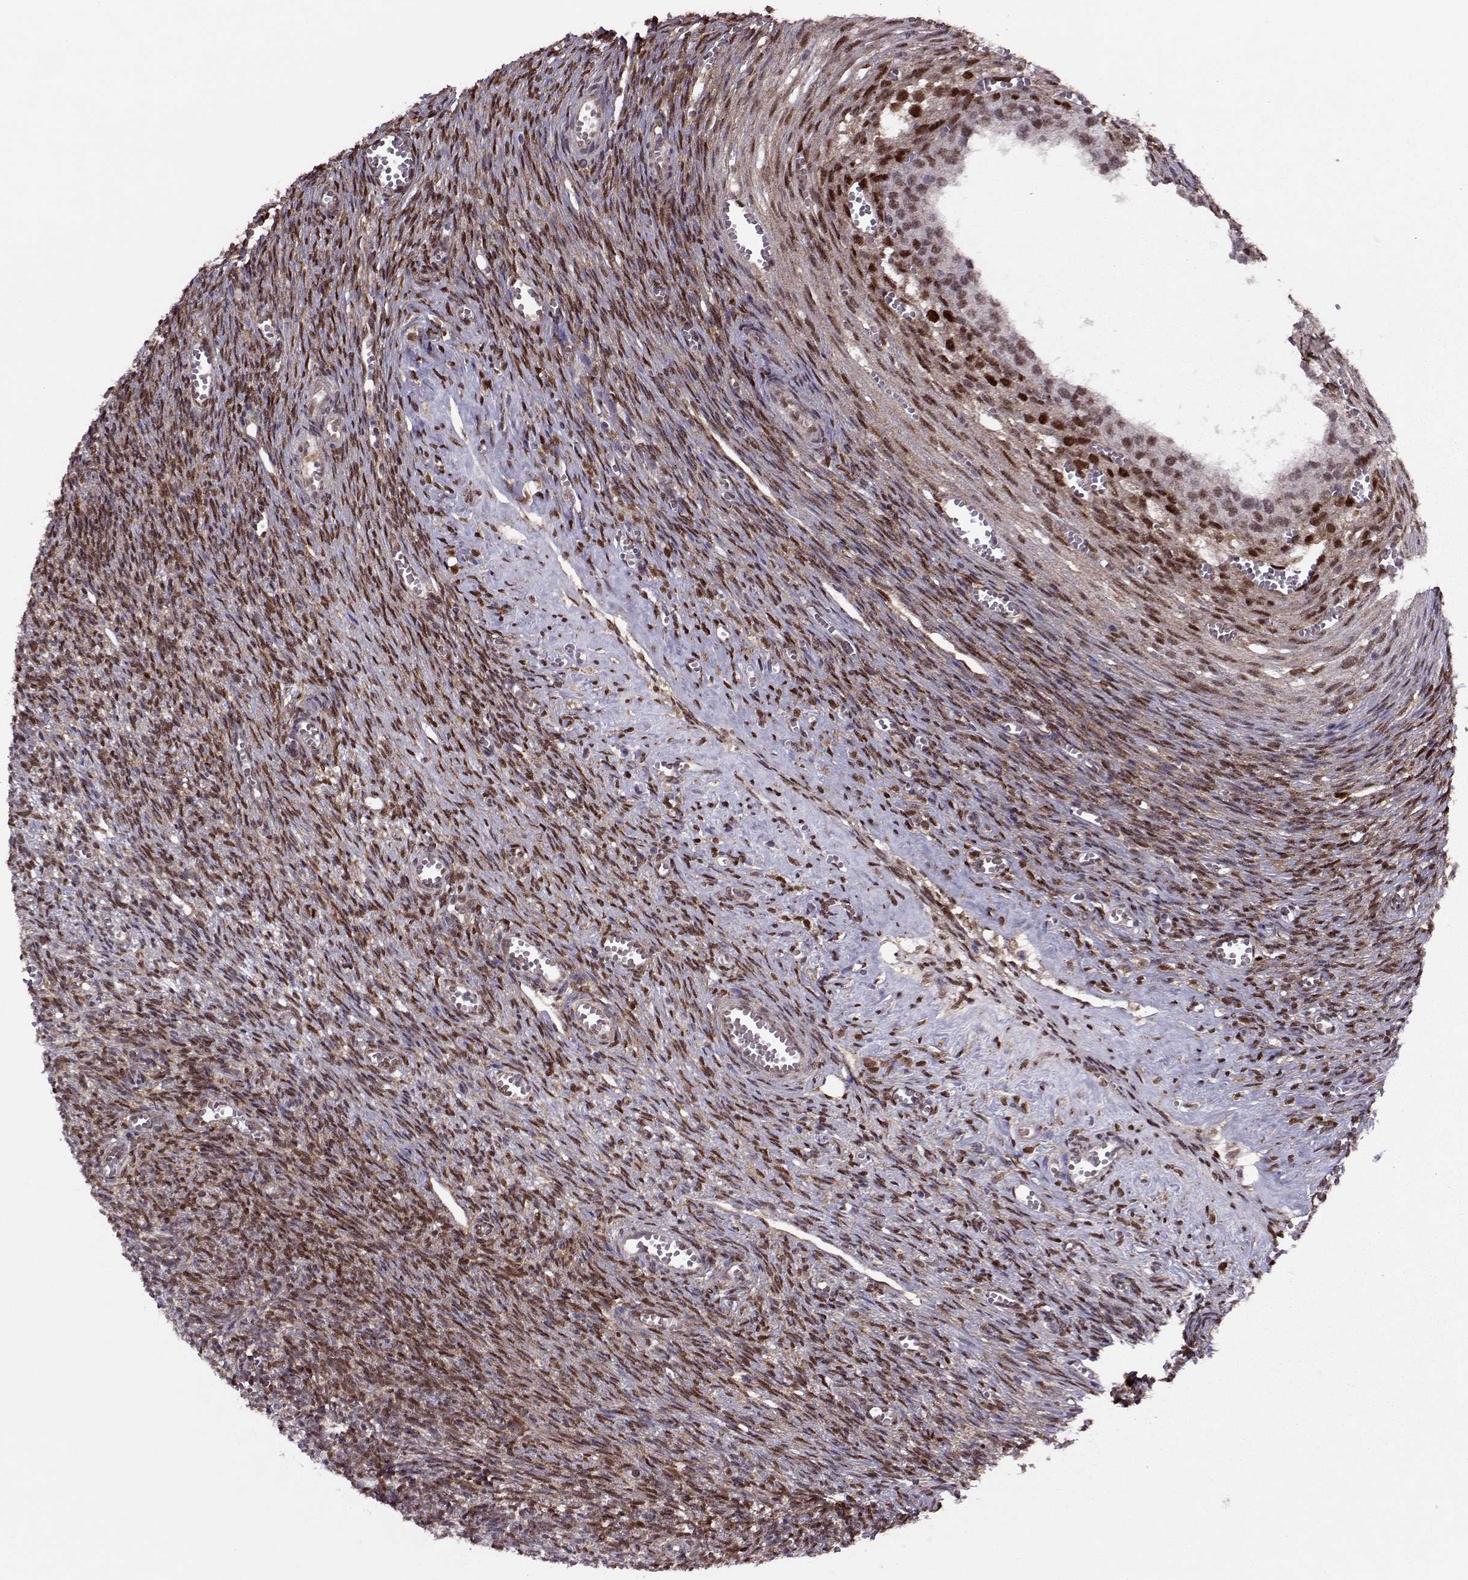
{"staining": {"intensity": "negative", "quantity": "none", "location": "none"}, "tissue": "ovary", "cell_type": "Follicle cells", "image_type": "normal", "snomed": [{"axis": "morphology", "description": "Normal tissue, NOS"}, {"axis": "topography", "description": "Ovary"}], "caption": "IHC of benign human ovary shows no expression in follicle cells. The staining is performed using DAB (3,3'-diaminobenzidine) brown chromogen with nuclei counter-stained in using hematoxylin.", "gene": "CDK4", "patient": {"sex": "female", "age": 43}}